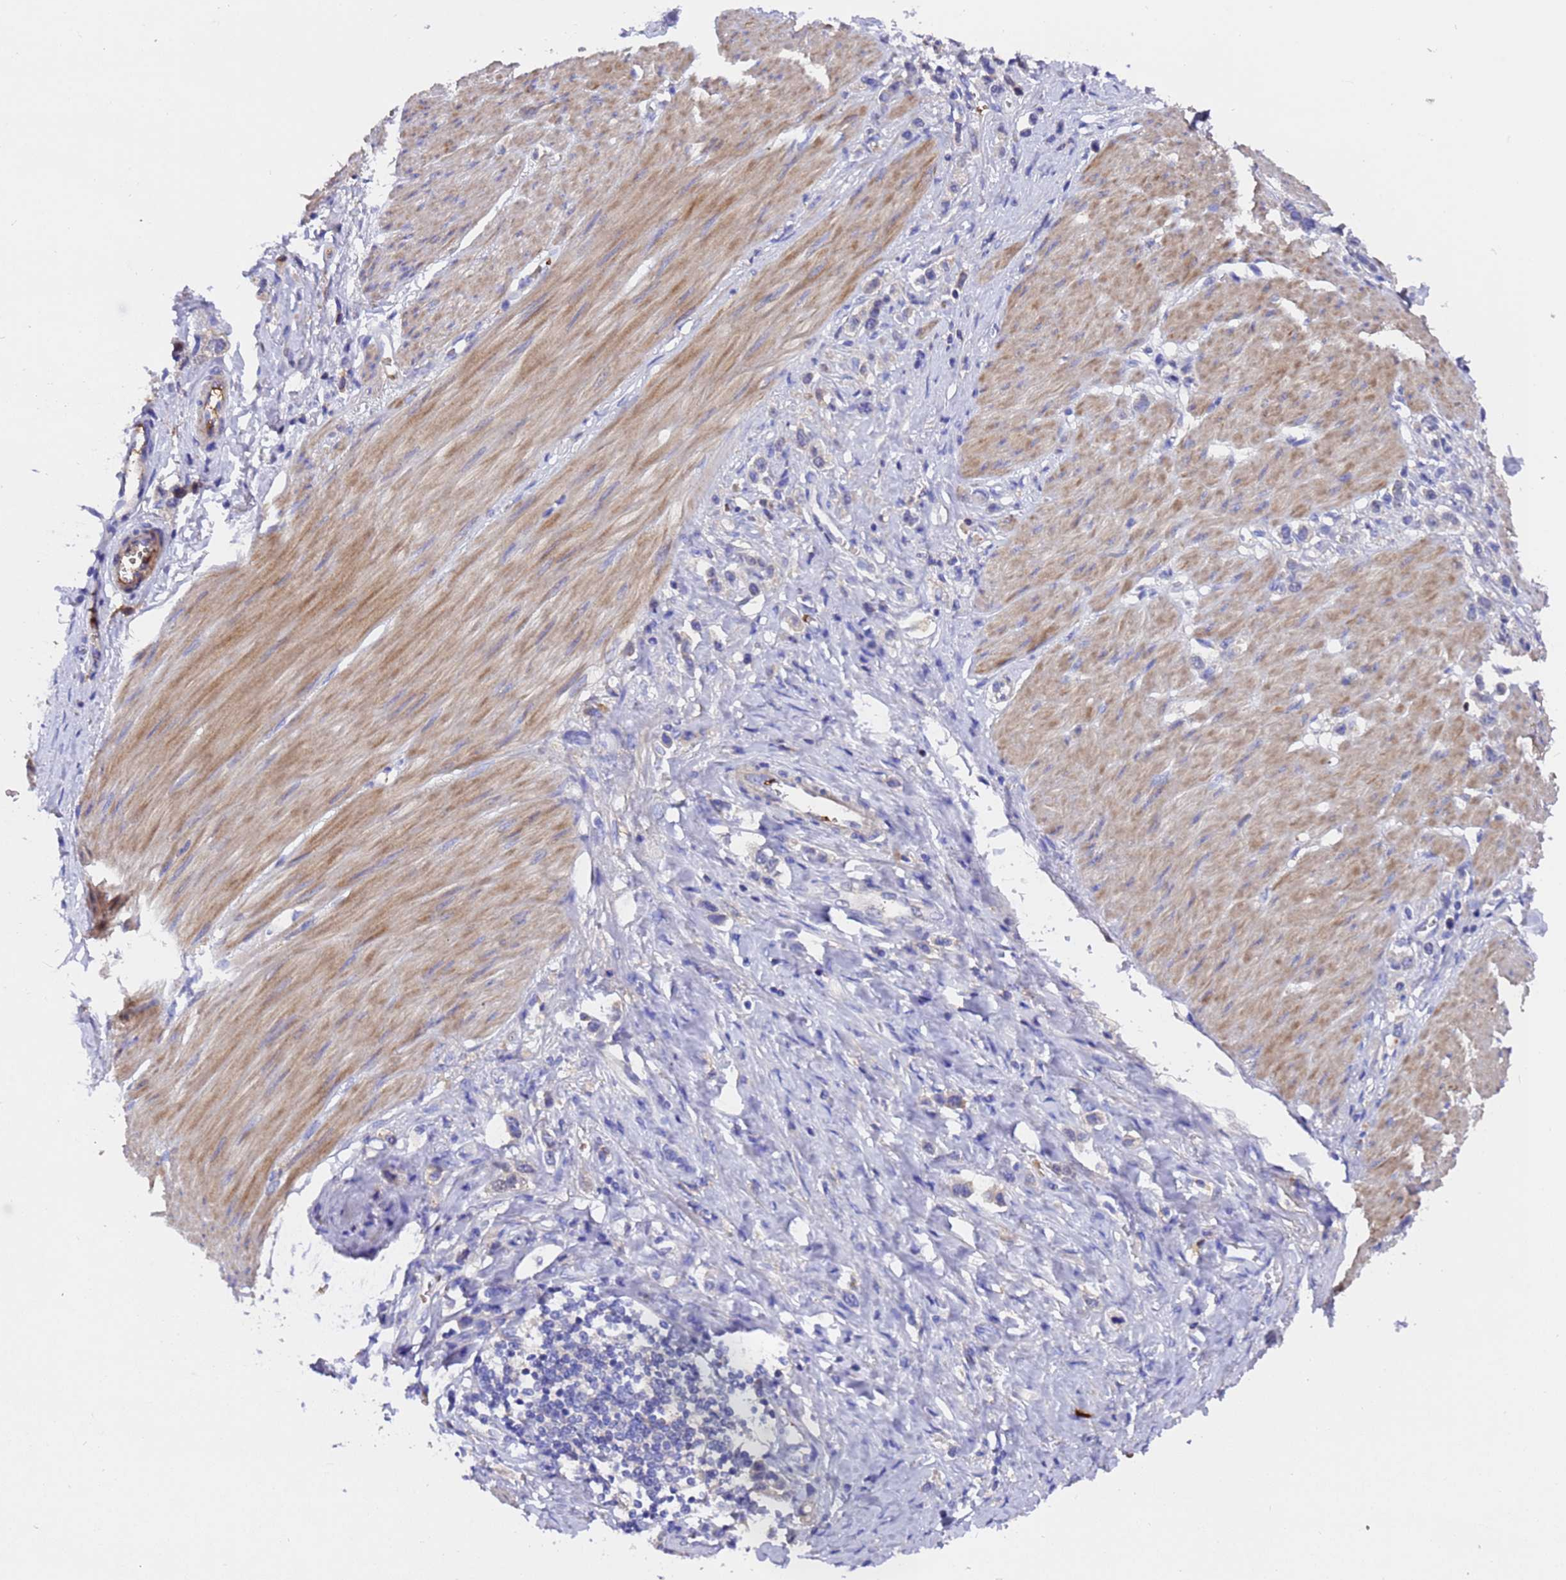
{"staining": {"intensity": "negative", "quantity": "none", "location": "none"}, "tissue": "stomach cancer", "cell_type": "Tumor cells", "image_type": "cancer", "snomed": [{"axis": "morphology", "description": "Normal tissue, NOS"}, {"axis": "morphology", "description": "Adenocarcinoma, NOS"}, {"axis": "topography", "description": "Stomach, upper"}, {"axis": "topography", "description": "Stomach"}], "caption": "Stomach cancer (adenocarcinoma) was stained to show a protein in brown. There is no significant positivity in tumor cells.", "gene": "ELP6", "patient": {"sex": "female", "age": 65}}